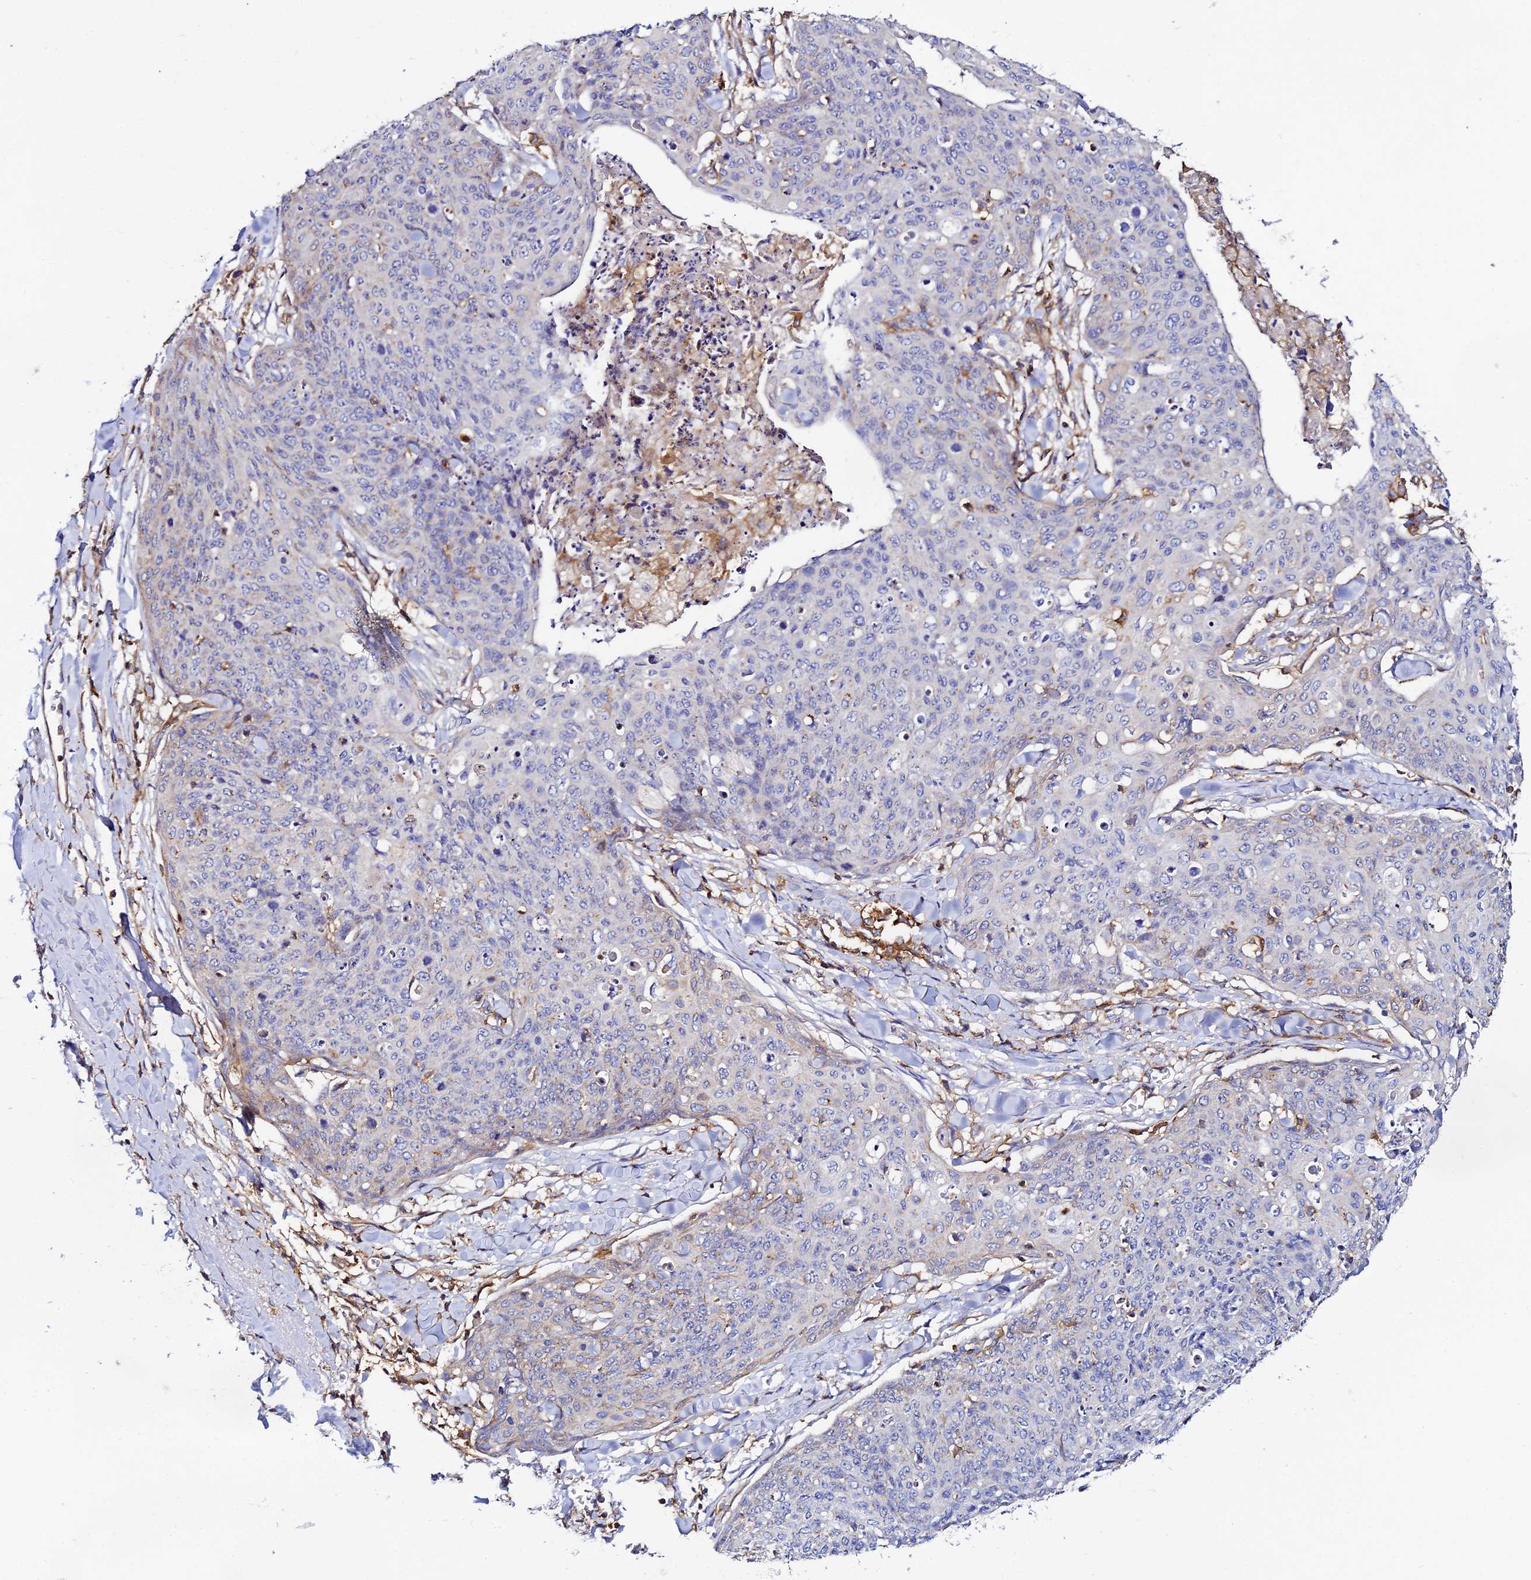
{"staining": {"intensity": "negative", "quantity": "none", "location": "none"}, "tissue": "skin cancer", "cell_type": "Tumor cells", "image_type": "cancer", "snomed": [{"axis": "morphology", "description": "Squamous cell carcinoma, NOS"}, {"axis": "topography", "description": "Skin"}, {"axis": "topography", "description": "Vulva"}], "caption": "Micrograph shows no protein expression in tumor cells of skin squamous cell carcinoma tissue.", "gene": "TRPV2", "patient": {"sex": "female", "age": 85}}